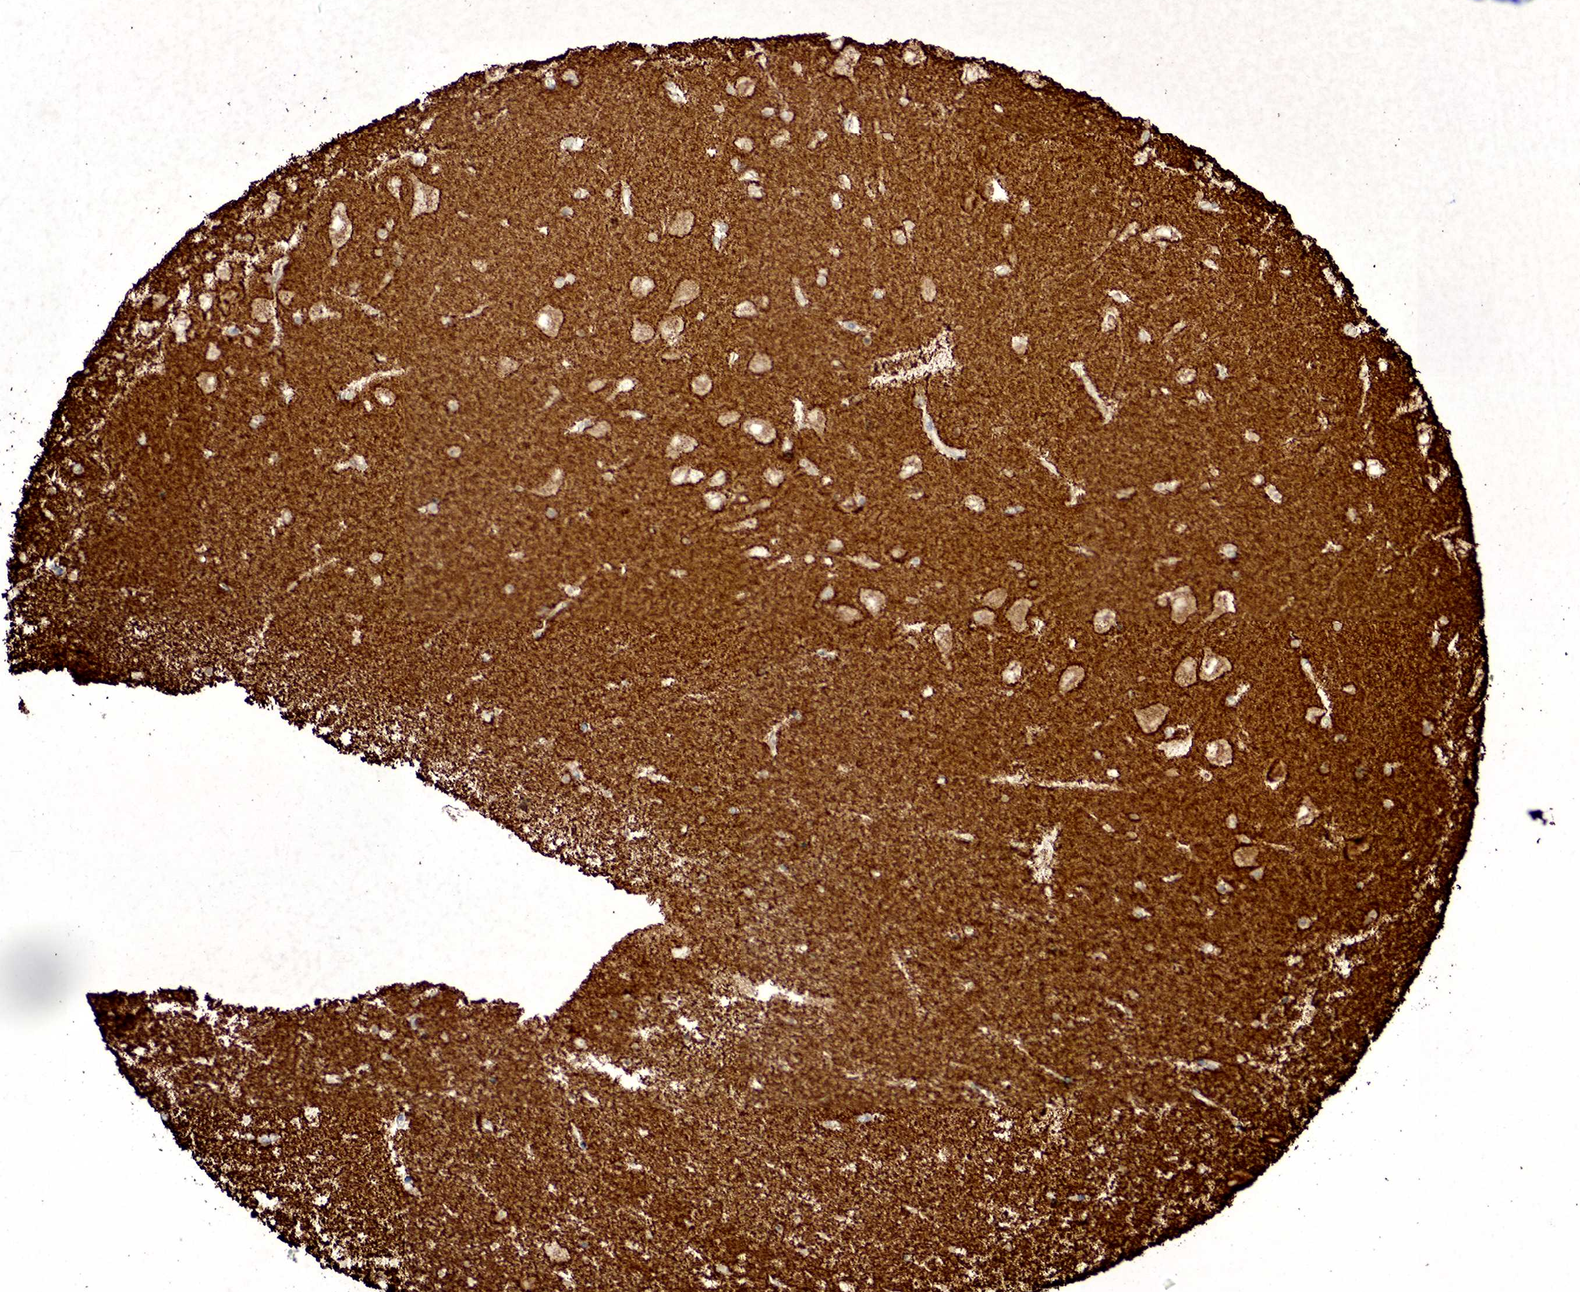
{"staining": {"intensity": "negative", "quantity": "none", "location": "none"}, "tissue": "hippocampus", "cell_type": "Glial cells", "image_type": "normal", "snomed": [{"axis": "morphology", "description": "Normal tissue, NOS"}, {"axis": "topography", "description": "Hippocampus"}], "caption": "DAB immunohistochemical staining of benign hippocampus exhibits no significant staining in glial cells. (DAB (3,3'-diaminobenzidine) immunohistochemistry, high magnification).", "gene": "SYP", "patient": {"sex": "male", "age": 45}}